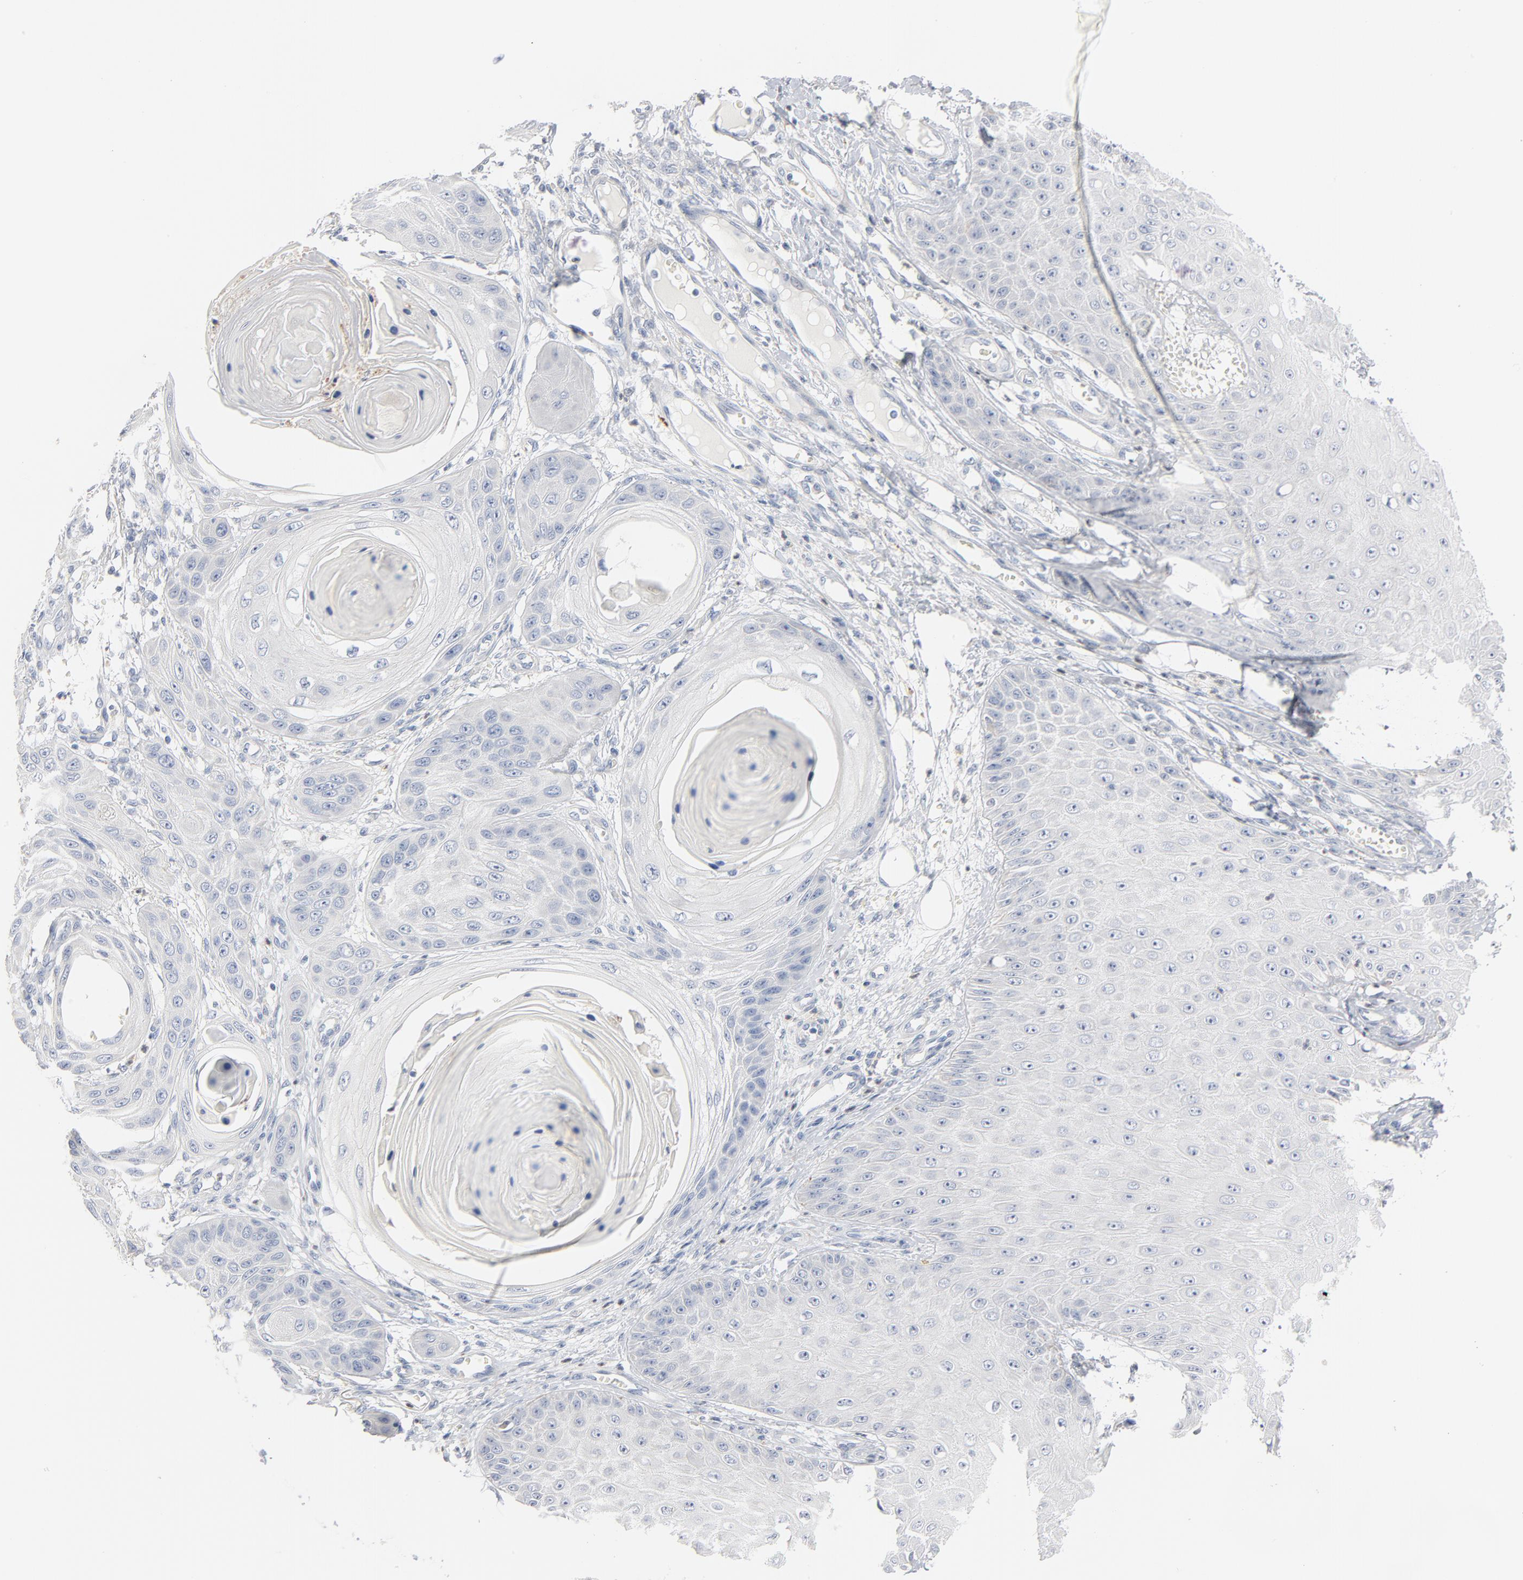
{"staining": {"intensity": "negative", "quantity": "none", "location": "none"}, "tissue": "skin cancer", "cell_type": "Tumor cells", "image_type": "cancer", "snomed": [{"axis": "morphology", "description": "Squamous cell carcinoma, NOS"}, {"axis": "topography", "description": "Skin"}], "caption": "High power microscopy histopathology image of an IHC micrograph of skin squamous cell carcinoma, revealing no significant positivity in tumor cells.", "gene": "IFT43", "patient": {"sex": "female", "age": 40}}